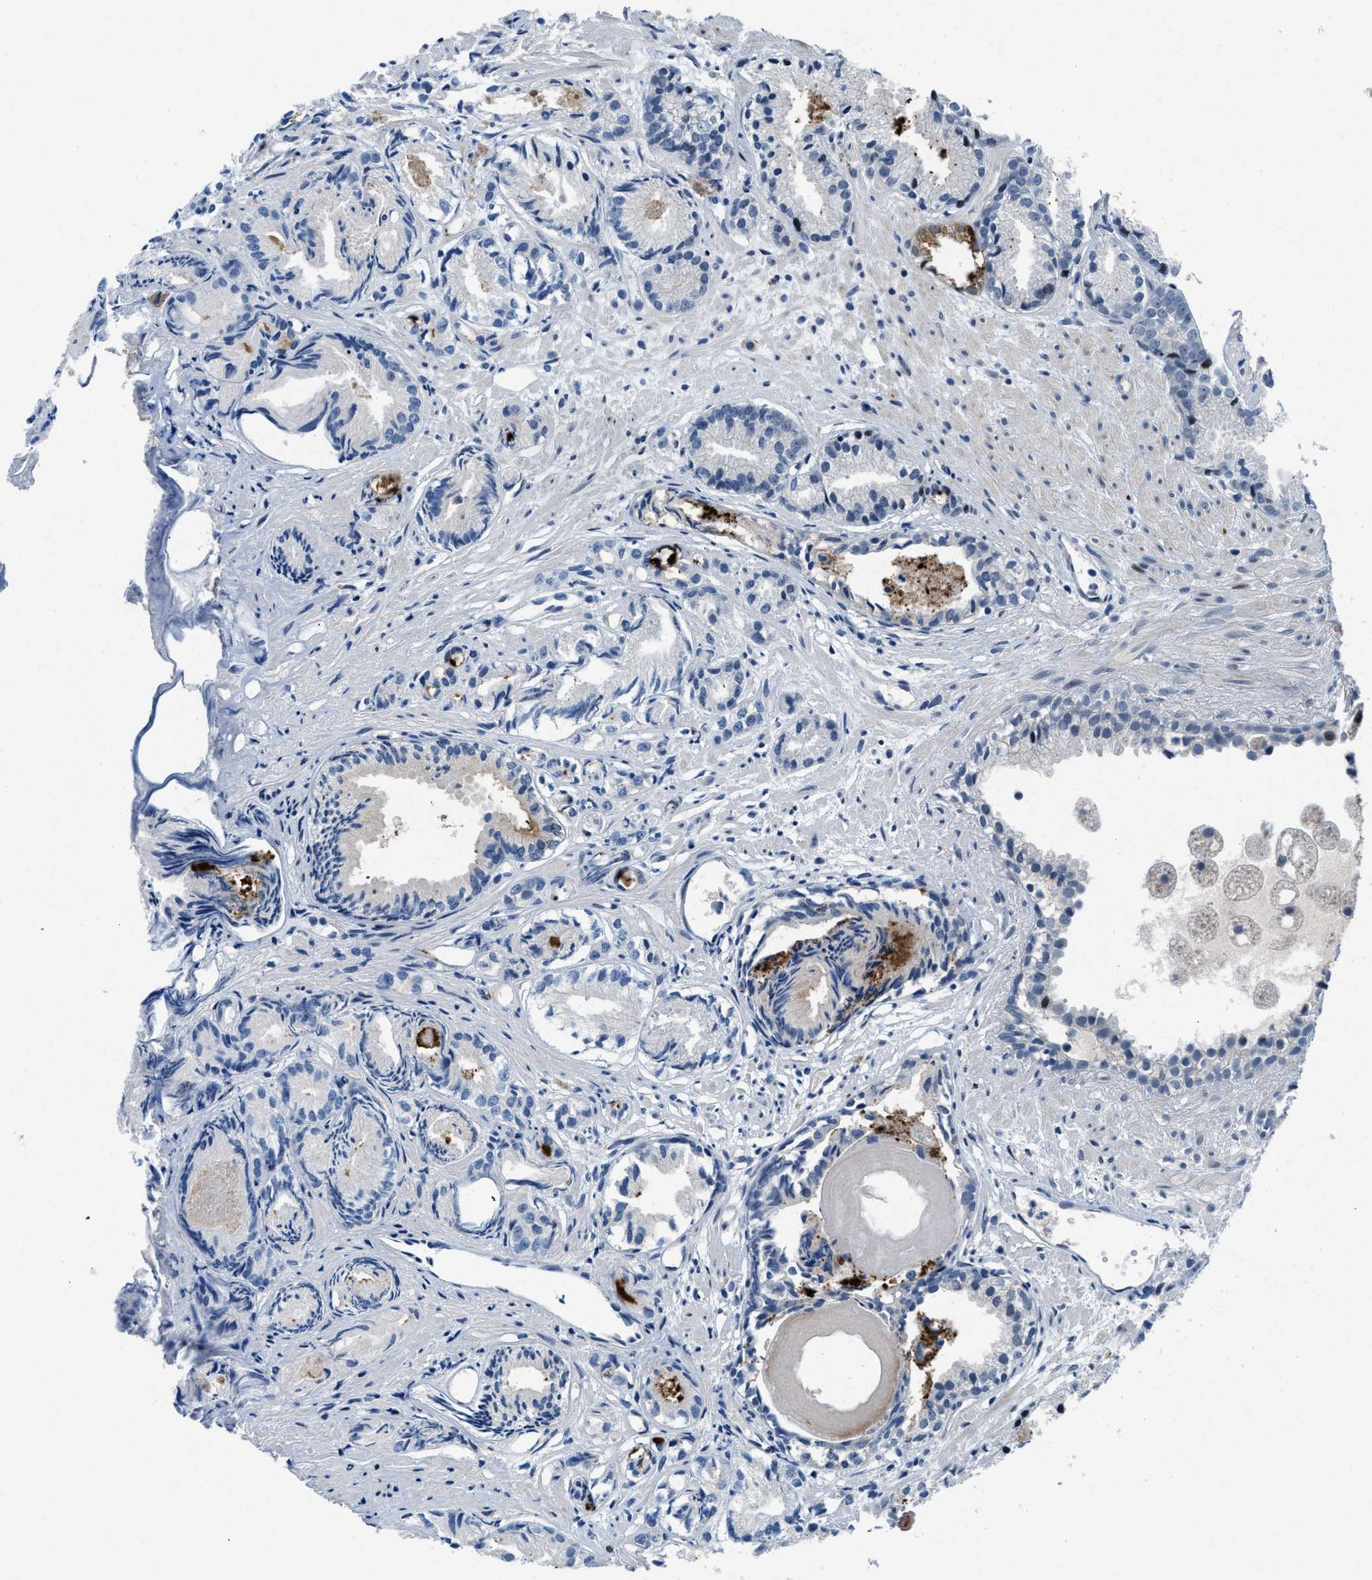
{"staining": {"intensity": "negative", "quantity": "none", "location": "none"}, "tissue": "prostate cancer", "cell_type": "Tumor cells", "image_type": "cancer", "snomed": [{"axis": "morphology", "description": "Adenocarcinoma, Low grade"}, {"axis": "topography", "description": "Prostate"}], "caption": "DAB (3,3'-diaminobenzidine) immunohistochemical staining of prostate low-grade adenocarcinoma exhibits no significant positivity in tumor cells.", "gene": "PHLDA1", "patient": {"sex": "male", "age": 72}}